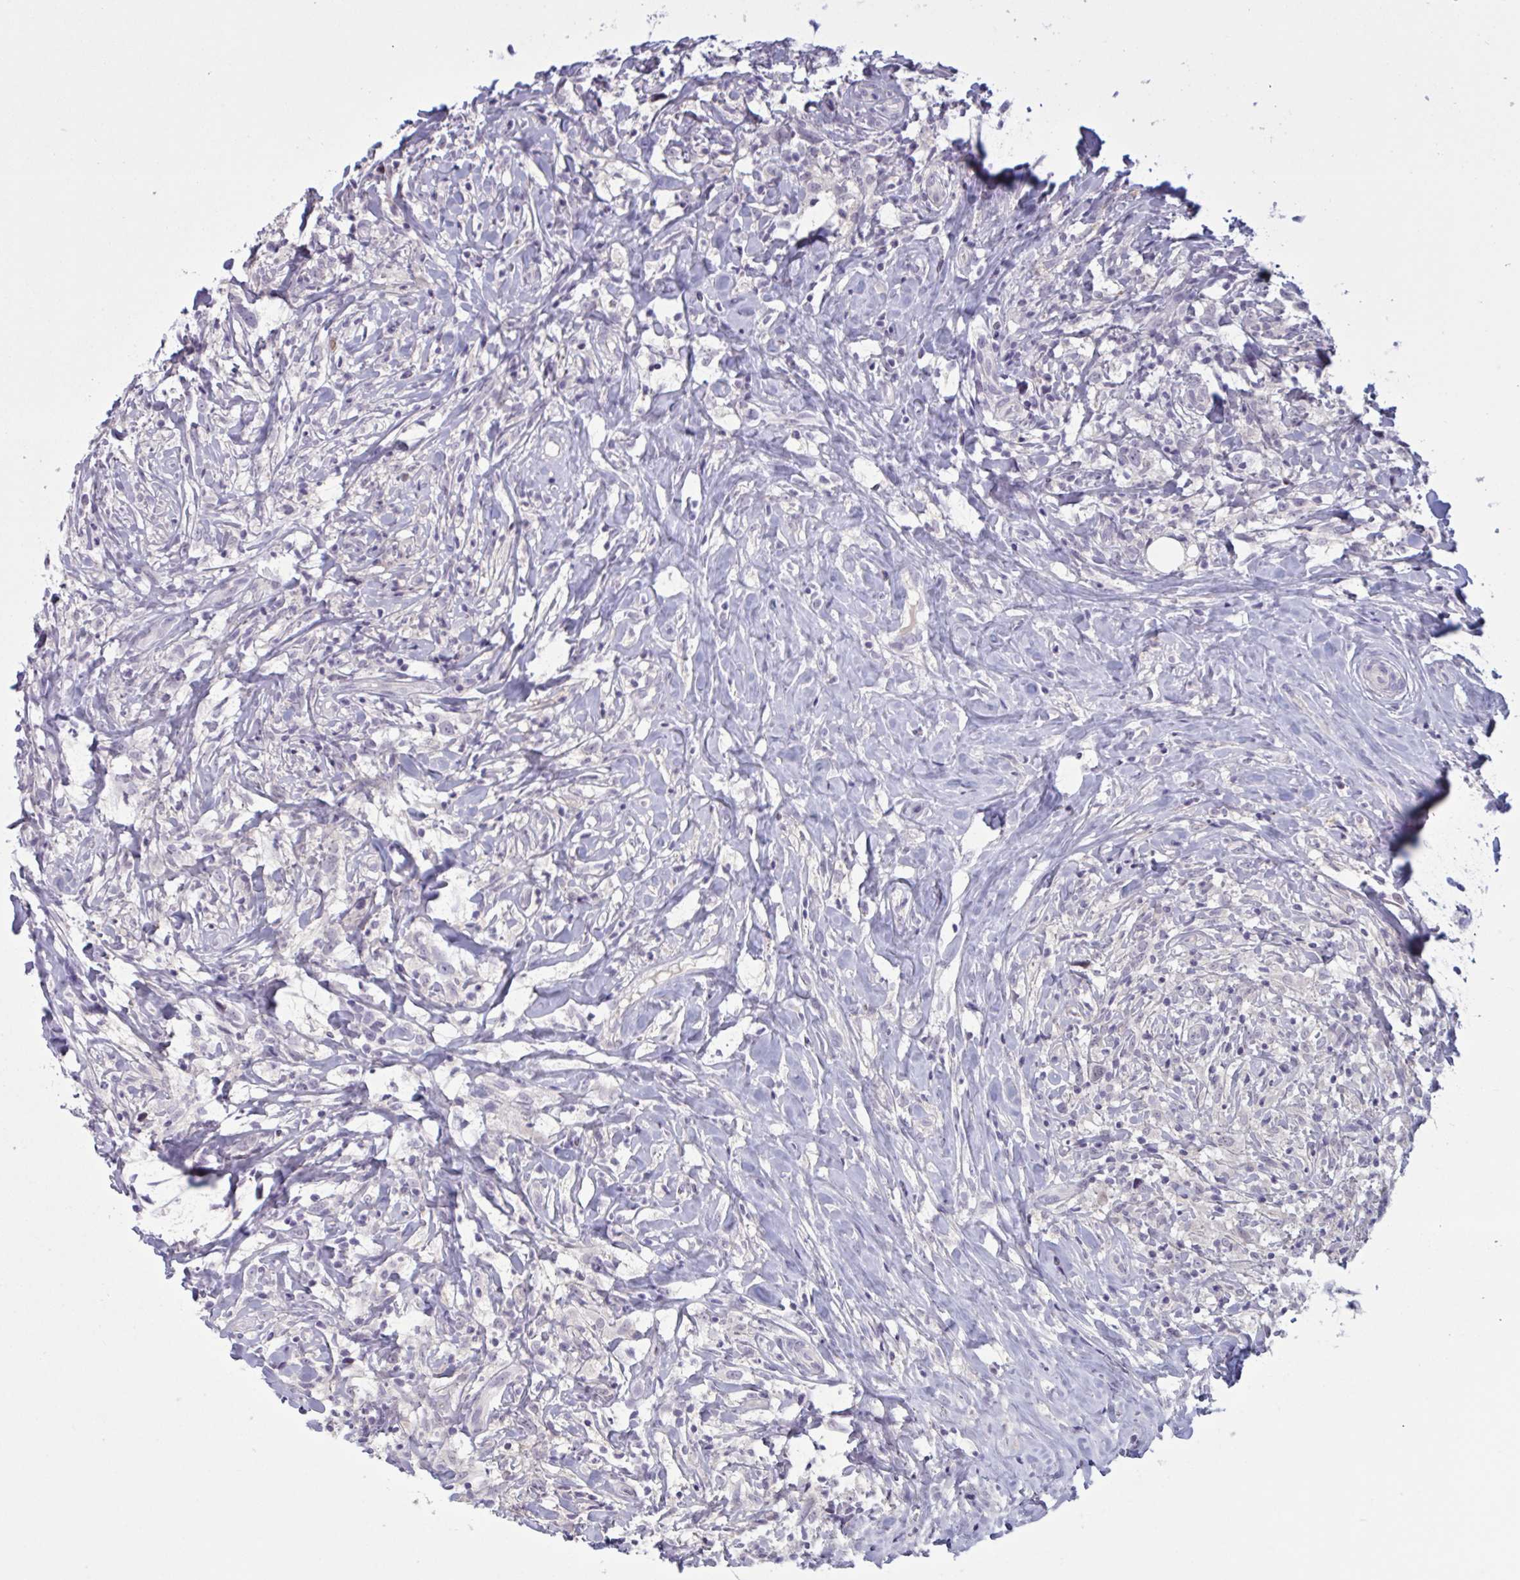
{"staining": {"intensity": "negative", "quantity": "none", "location": "none"}, "tissue": "lymphoma", "cell_type": "Tumor cells", "image_type": "cancer", "snomed": [{"axis": "morphology", "description": "Hodgkin's disease, NOS"}, {"axis": "topography", "description": "No Tissue"}], "caption": "High magnification brightfield microscopy of Hodgkin's disease stained with DAB (brown) and counterstained with hematoxylin (blue): tumor cells show no significant expression.", "gene": "RFPL4B", "patient": {"sex": "female", "age": 21}}